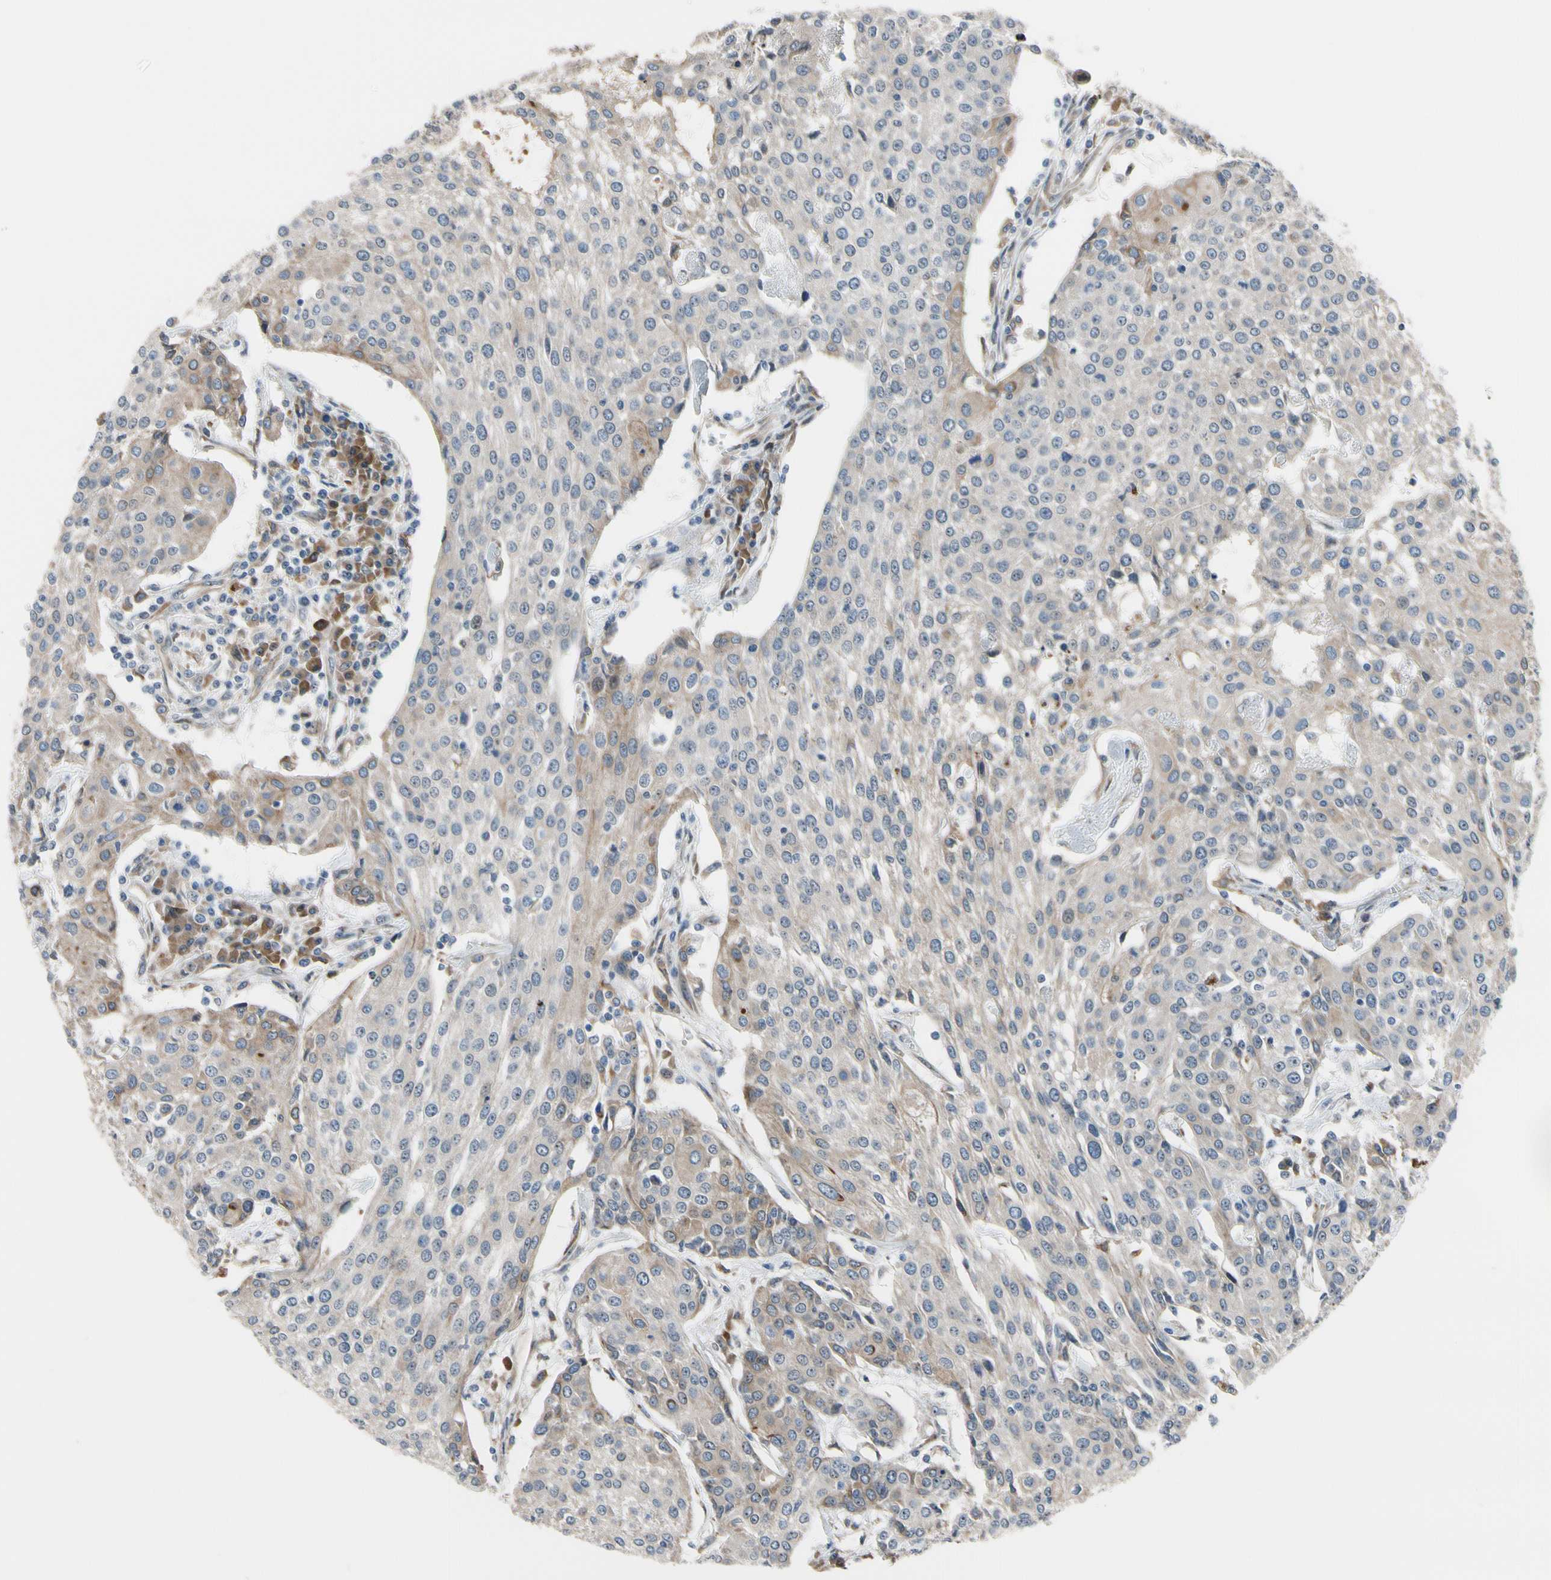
{"staining": {"intensity": "weak", "quantity": ">75%", "location": "cytoplasmic/membranous"}, "tissue": "urothelial cancer", "cell_type": "Tumor cells", "image_type": "cancer", "snomed": [{"axis": "morphology", "description": "Urothelial carcinoma, High grade"}, {"axis": "topography", "description": "Urinary bladder"}], "caption": "A histopathology image of human high-grade urothelial carcinoma stained for a protein reveals weak cytoplasmic/membranous brown staining in tumor cells. The staining was performed using DAB to visualize the protein expression in brown, while the nuclei were stained in blue with hematoxylin (Magnification: 20x).", "gene": "TMED7", "patient": {"sex": "female", "age": 85}}